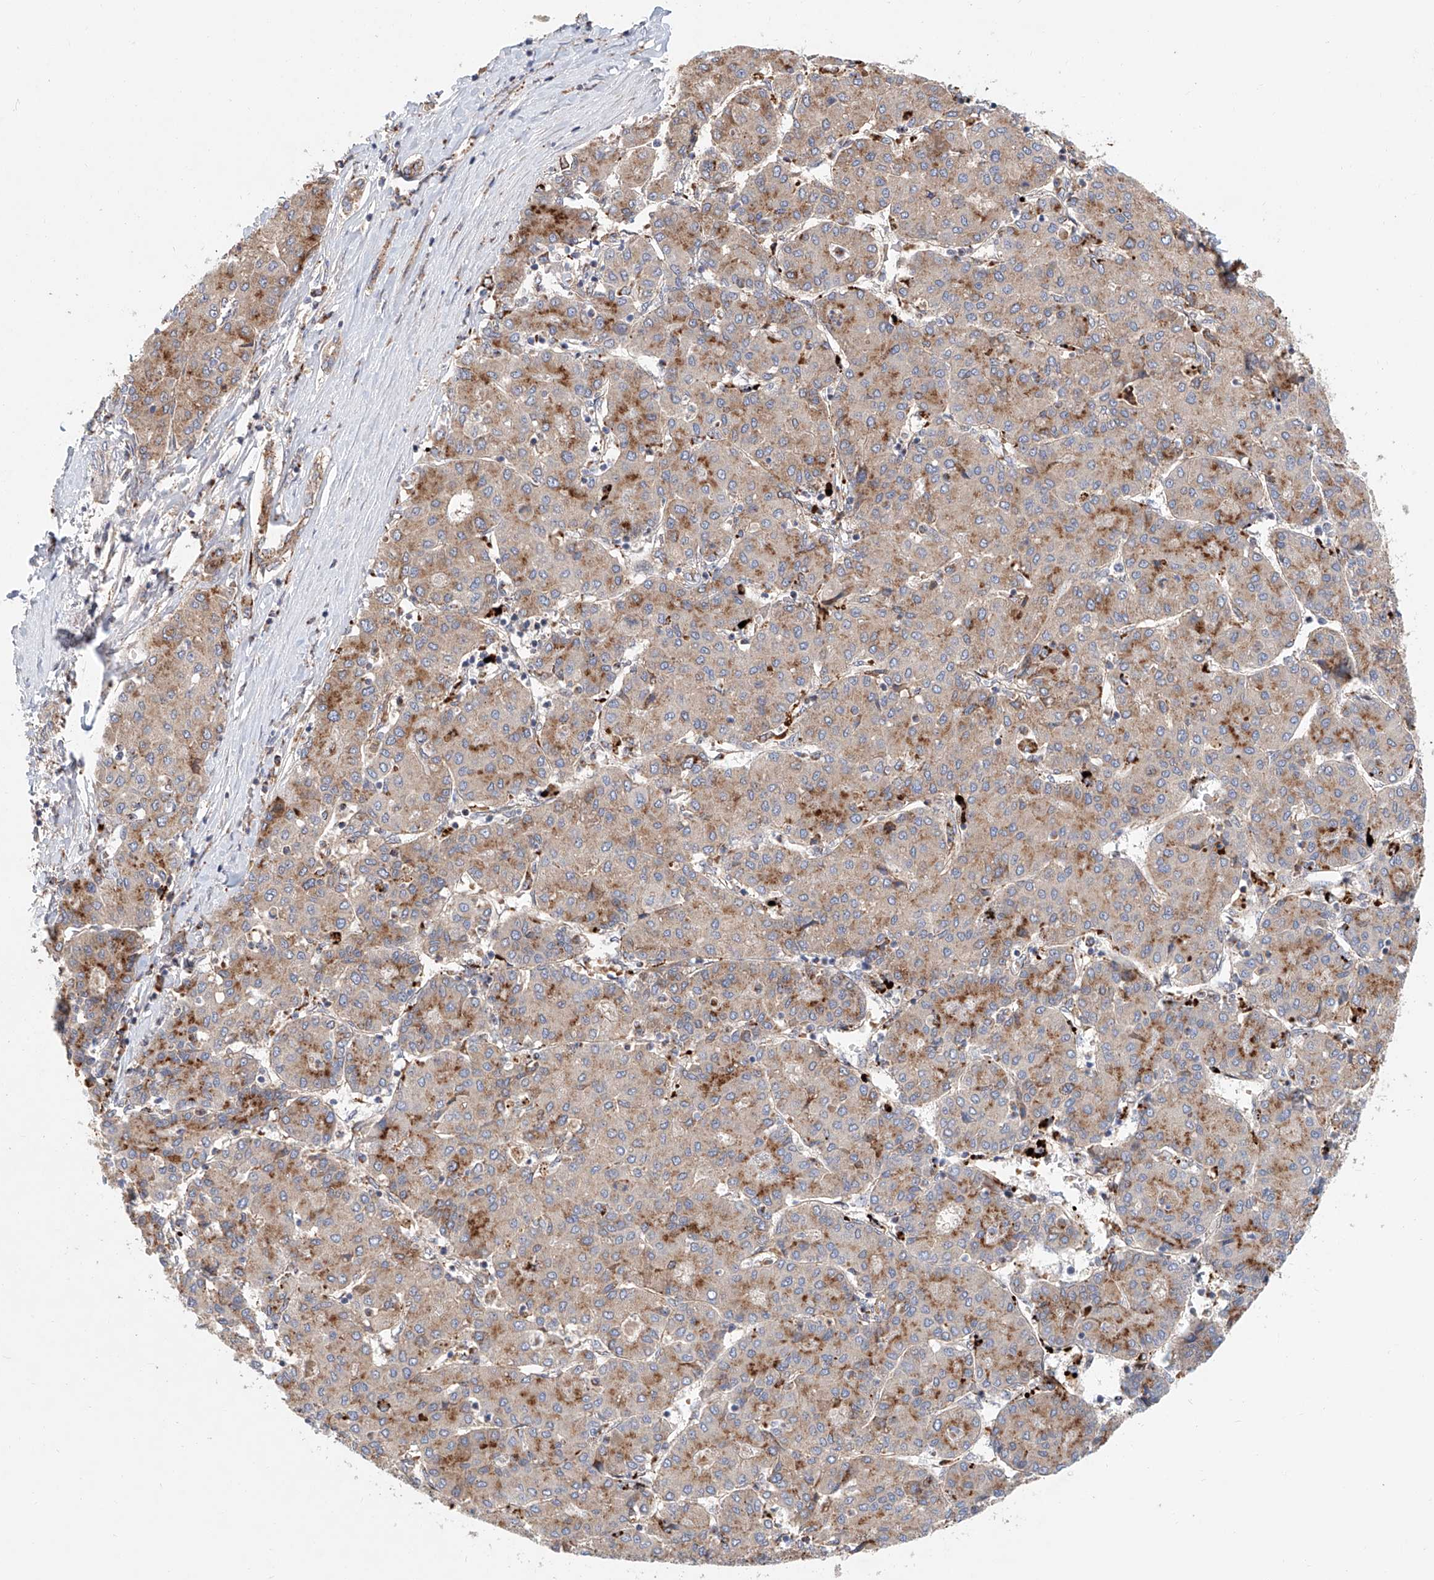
{"staining": {"intensity": "moderate", "quantity": "25%-75%", "location": "cytoplasmic/membranous"}, "tissue": "liver cancer", "cell_type": "Tumor cells", "image_type": "cancer", "snomed": [{"axis": "morphology", "description": "Carcinoma, Hepatocellular, NOS"}, {"axis": "topography", "description": "Liver"}], "caption": "A high-resolution photomicrograph shows immunohistochemistry staining of liver hepatocellular carcinoma, which demonstrates moderate cytoplasmic/membranous expression in approximately 25%-75% of tumor cells.", "gene": "HGSNAT", "patient": {"sex": "male", "age": 65}}